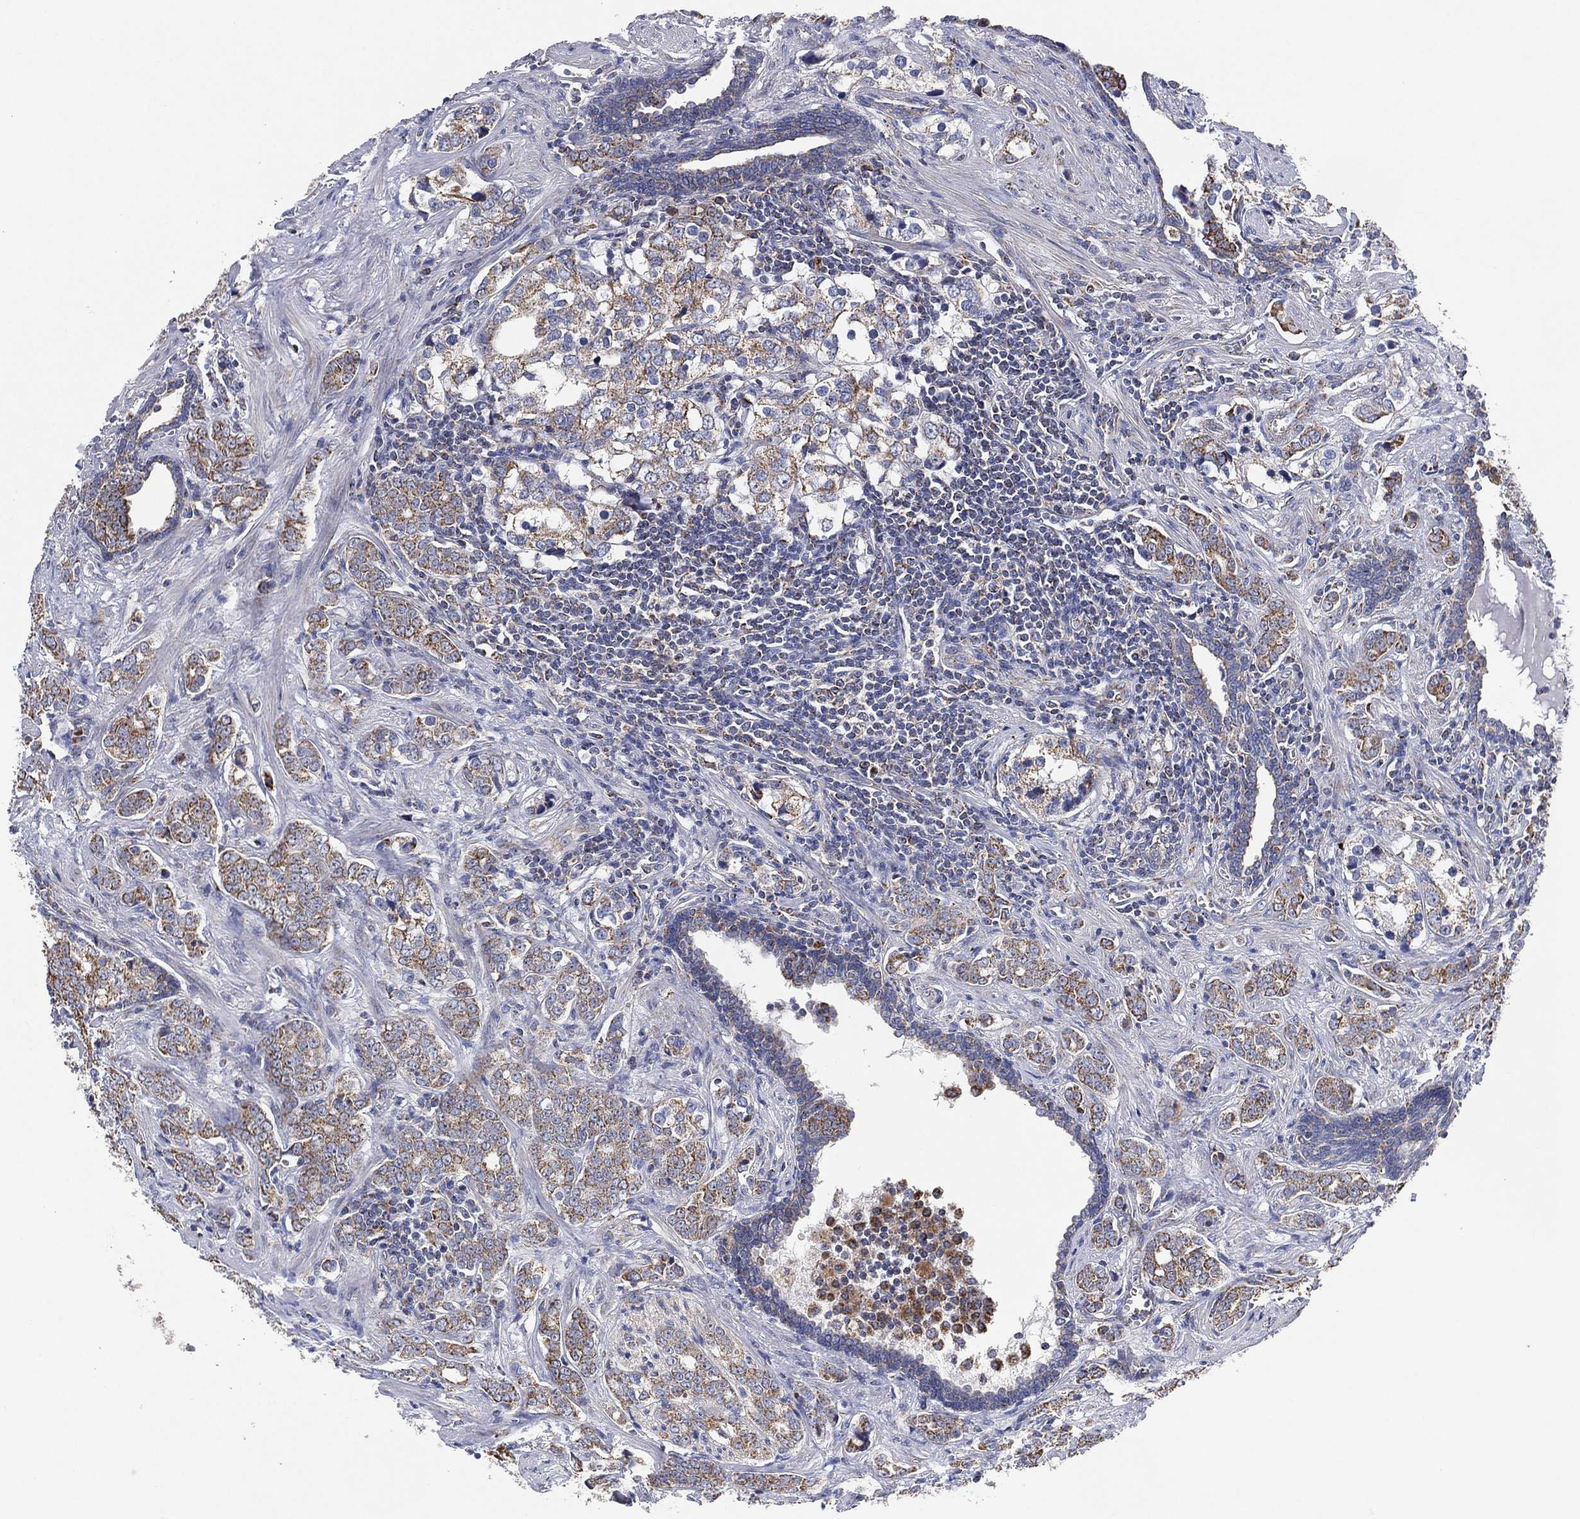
{"staining": {"intensity": "weak", "quantity": "25%-75%", "location": "cytoplasmic/membranous"}, "tissue": "prostate cancer", "cell_type": "Tumor cells", "image_type": "cancer", "snomed": [{"axis": "morphology", "description": "Adenocarcinoma, NOS"}, {"axis": "topography", "description": "Prostate and seminal vesicle, NOS"}], "caption": "Immunohistochemical staining of human adenocarcinoma (prostate) reveals weak cytoplasmic/membranous protein expression in about 25%-75% of tumor cells. (Brightfield microscopy of DAB IHC at high magnification).", "gene": "GCAT", "patient": {"sex": "male", "age": 63}}